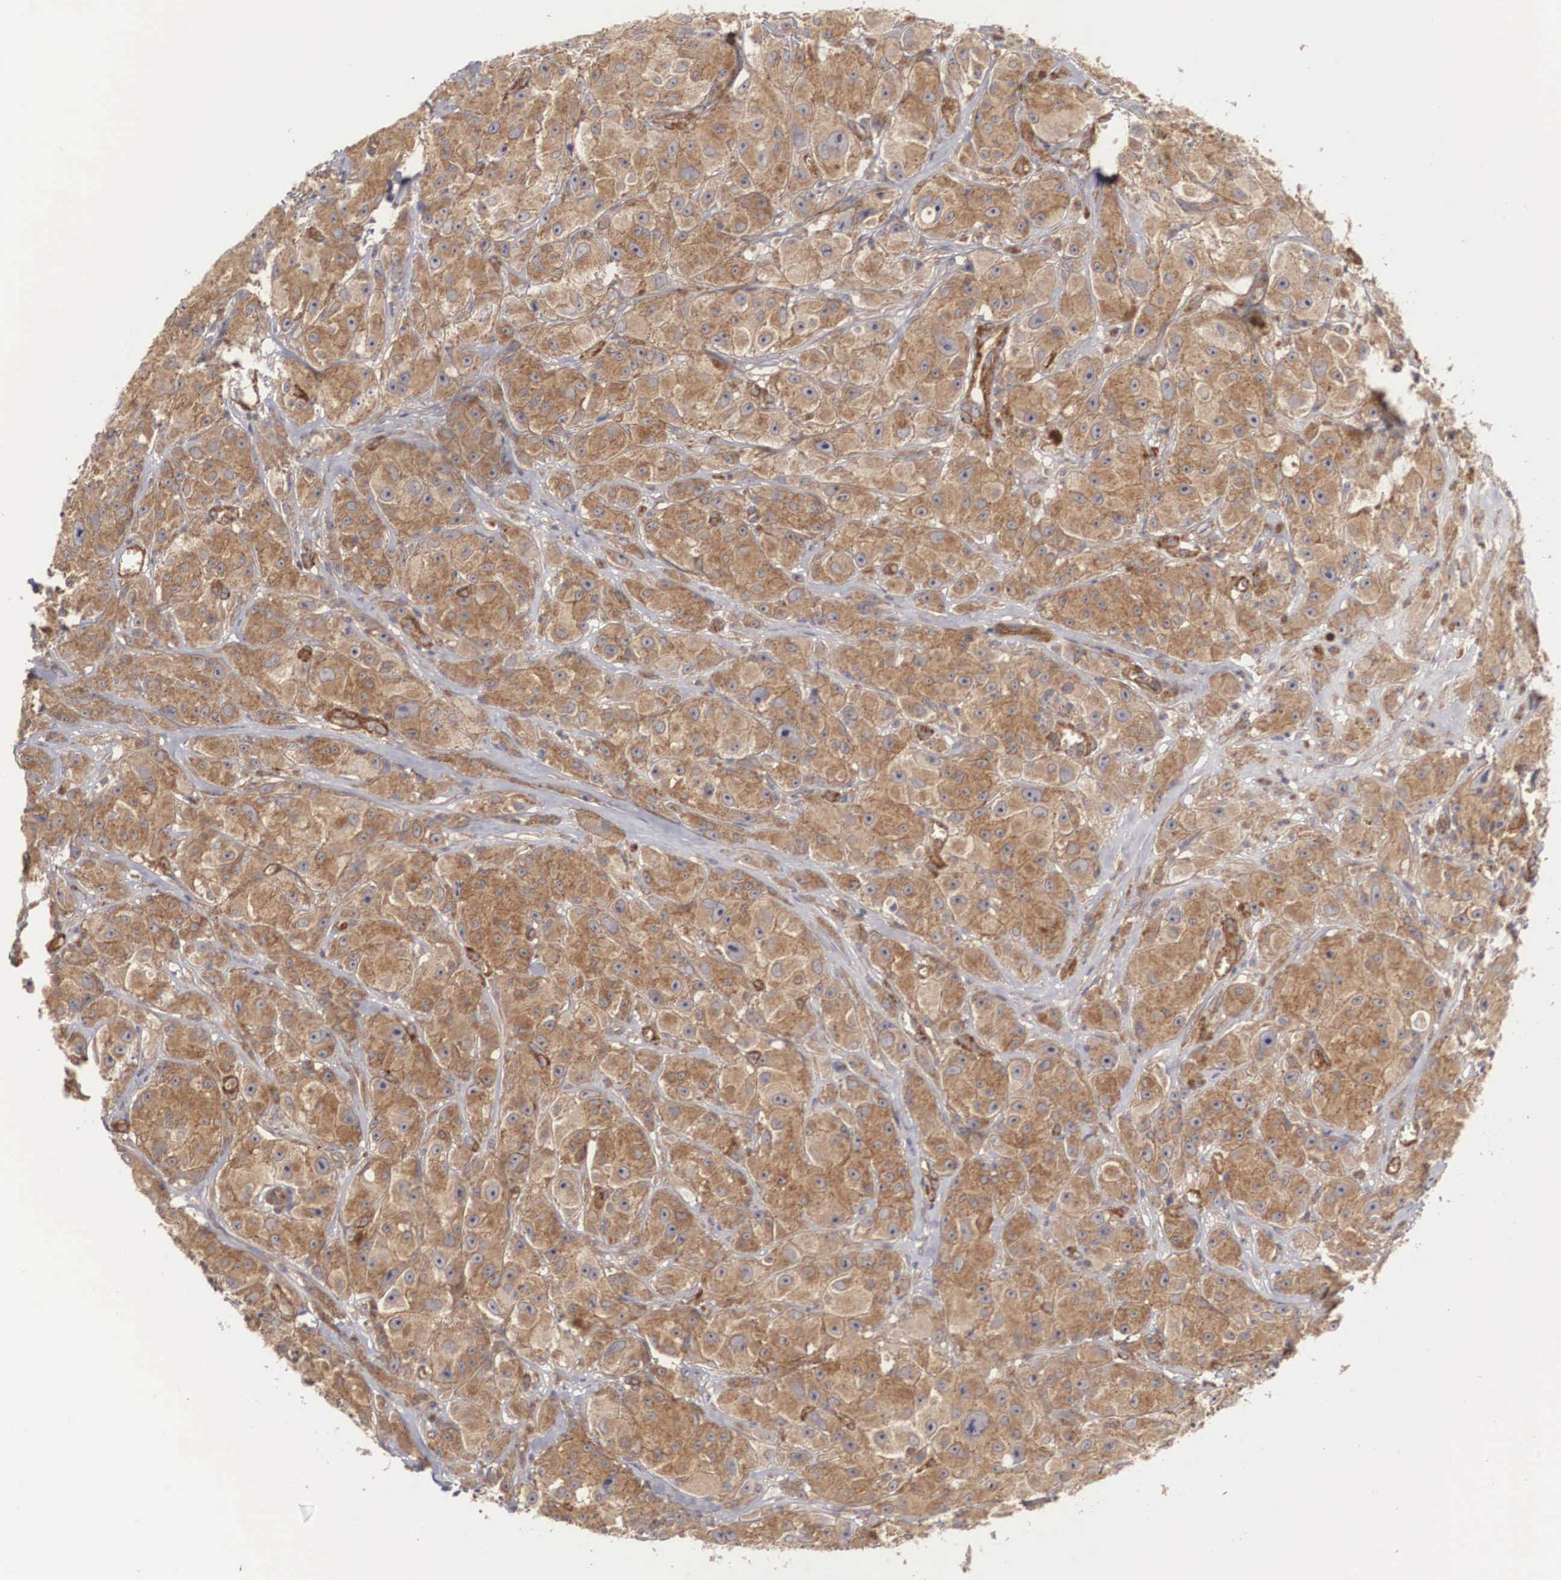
{"staining": {"intensity": "strong", "quantity": ">75%", "location": "cytoplasmic/membranous"}, "tissue": "melanoma", "cell_type": "Tumor cells", "image_type": "cancer", "snomed": [{"axis": "morphology", "description": "Malignant melanoma, NOS"}, {"axis": "topography", "description": "Skin"}], "caption": "Strong cytoplasmic/membranous staining for a protein is identified in approximately >75% of tumor cells of melanoma using immunohistochemistry (IHC).", "gene": "ARMCX4", "patient": {"sex": "male", "age": 56}}